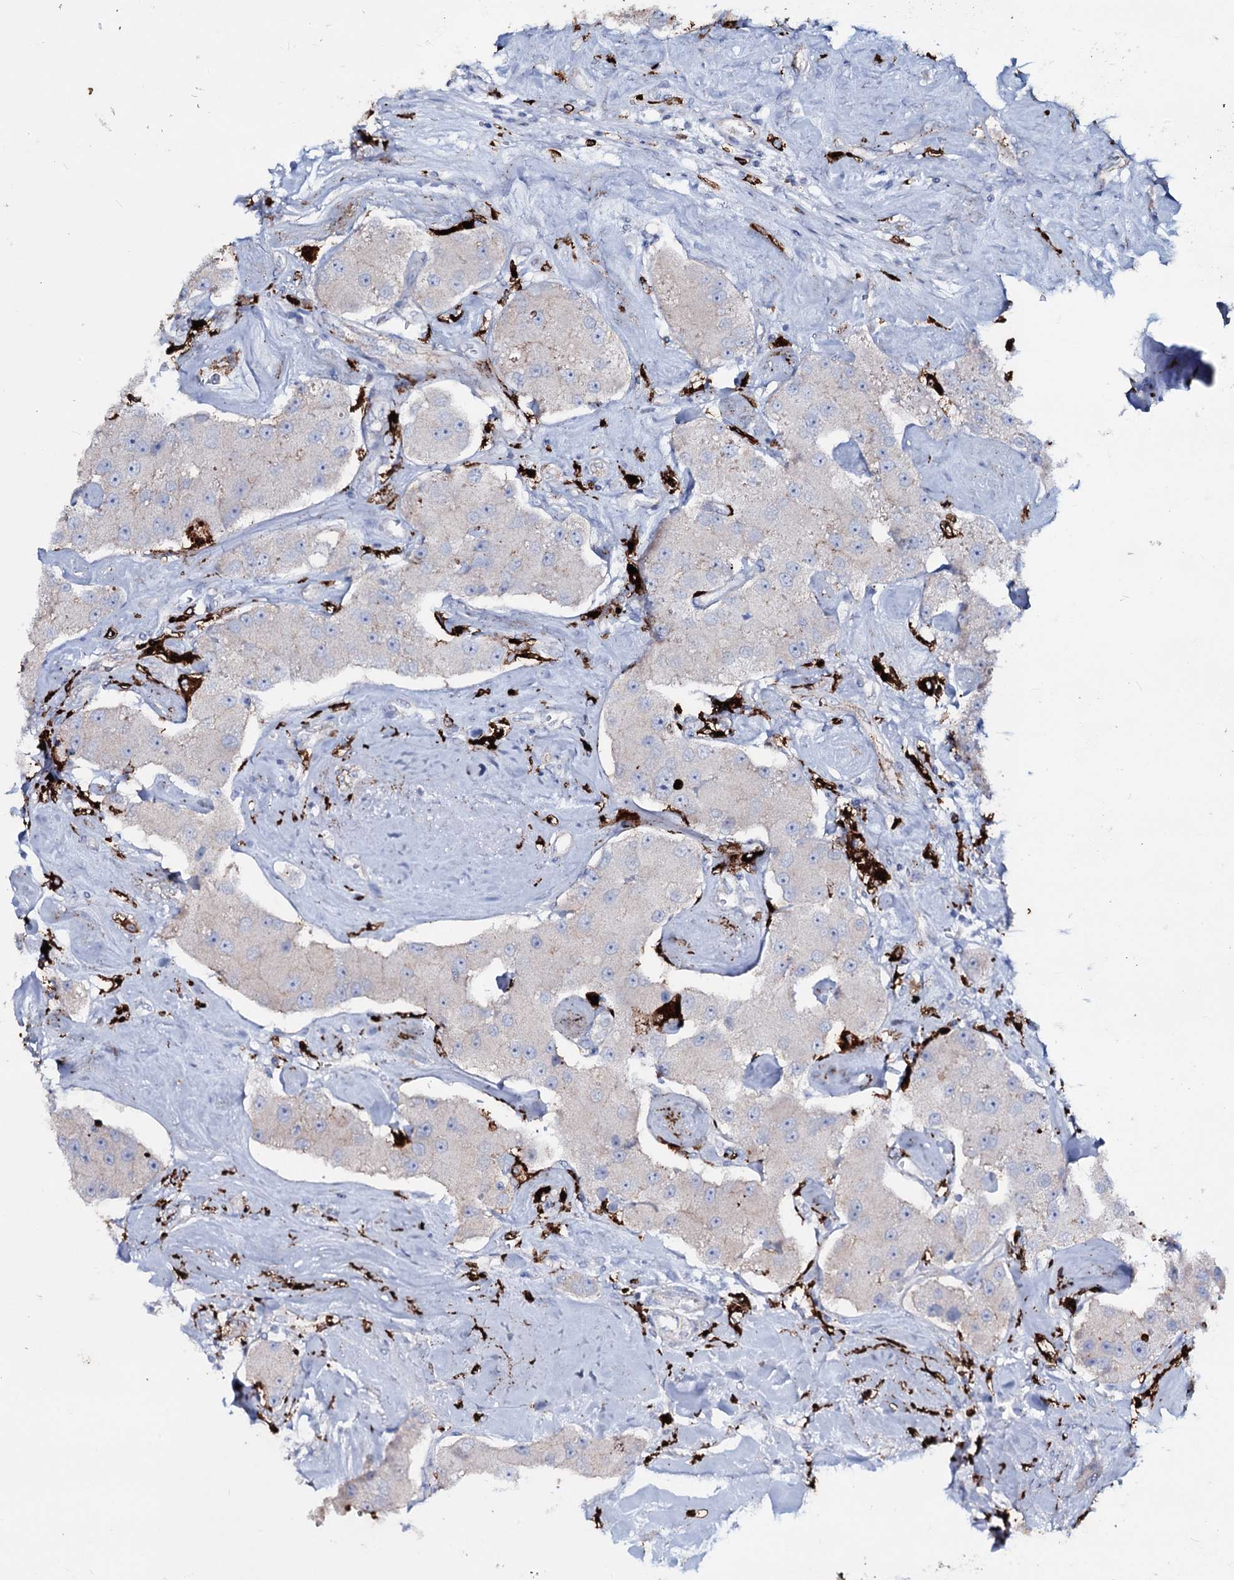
{"staining": {"intensity": "negative", "quantity": "none", "location": "none"}, "tissue": "carcinoid", "cell_type": "Tumor cells", "image_type": "cancer", "snomed": [{"axis": "morphology", "description": "Carcinoid, malignant, NOS"}, {"axis": "topography", "description": "Pancreas"}], "caption": "Tumor cells show no significant protein staining in carcinoid.", "gene": "OSBPL2", "patient": {"sex": "male", "age": 41}}